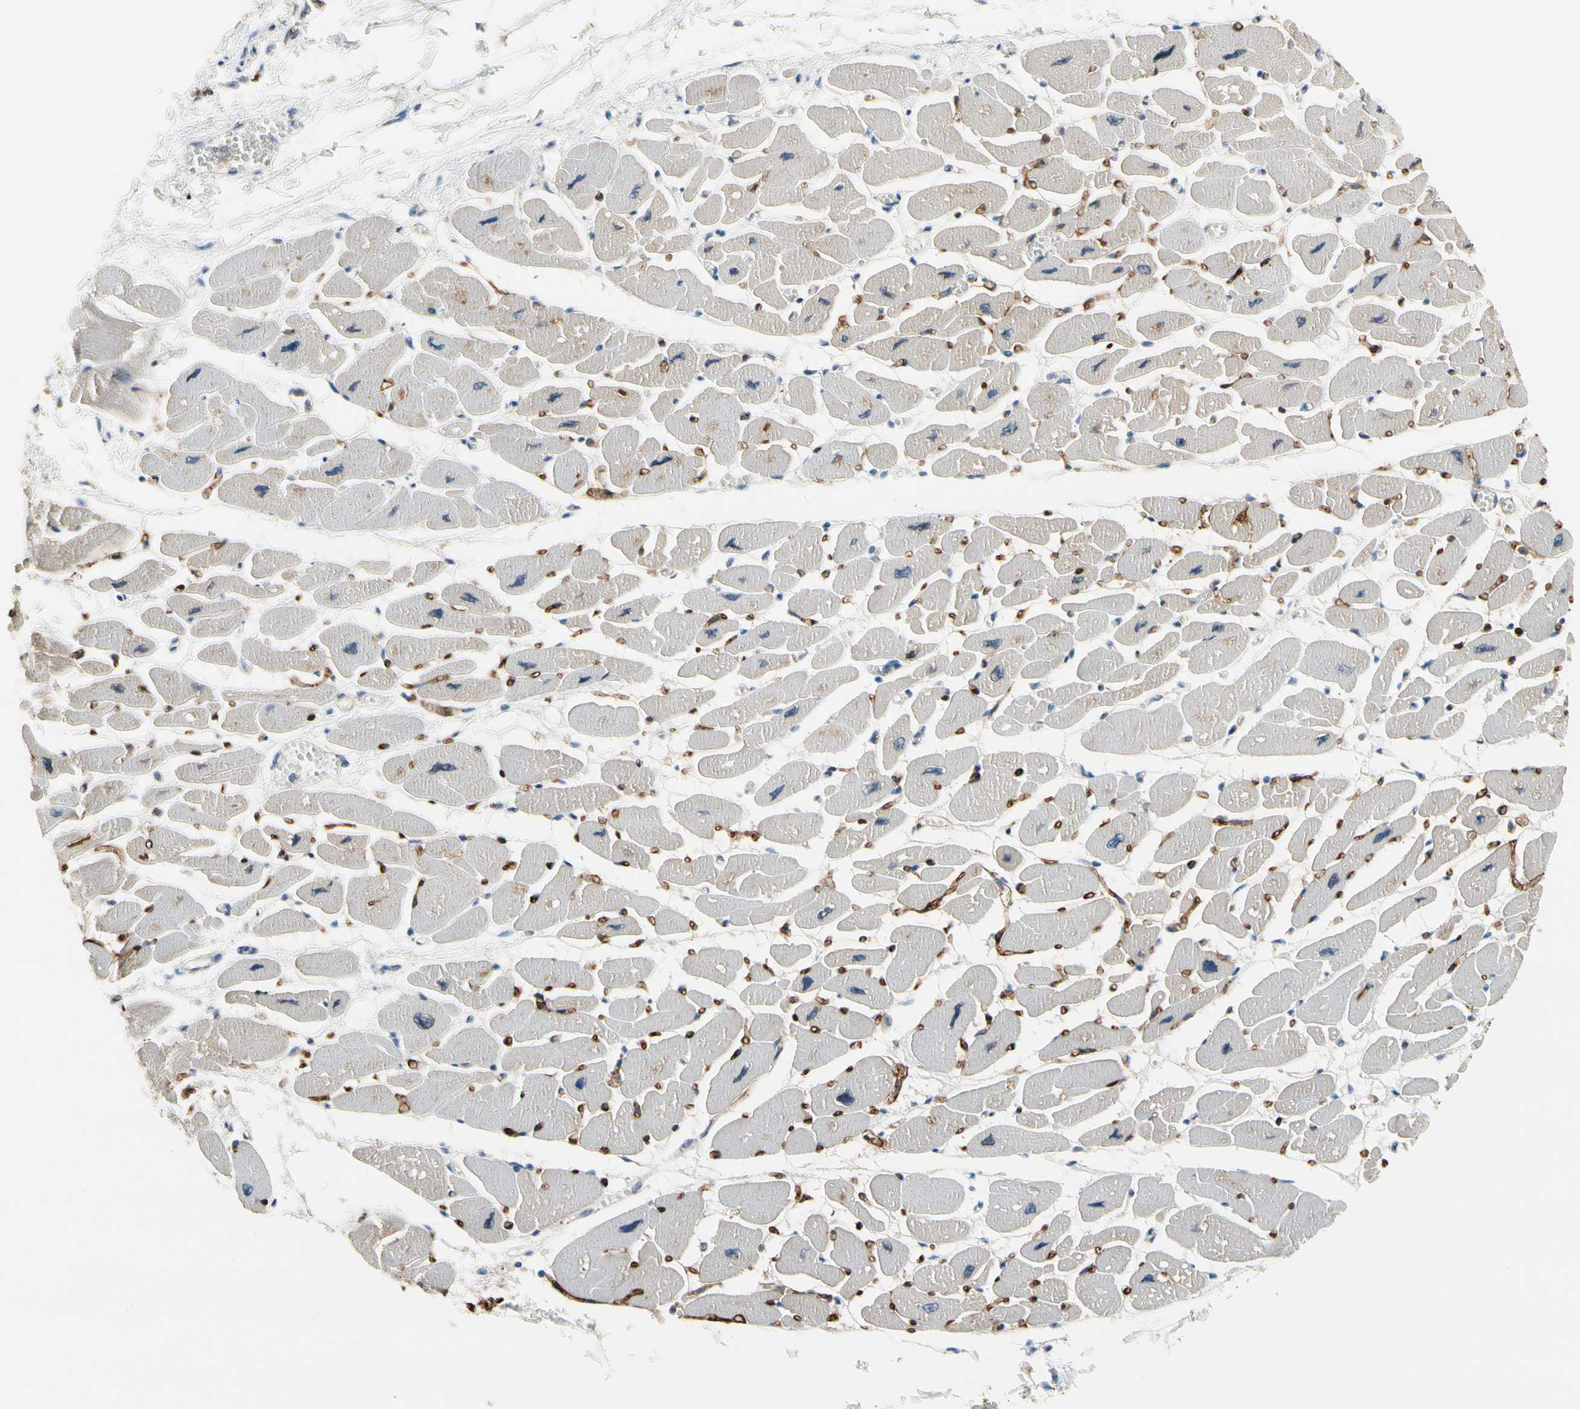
{"staining": {"intensity": "negative", "quantity": "none", "location": "none"}, "tissue": "heart muscle", "cell_type": "Cardiomyocytes", "image_type": "normal", "snomed": [{"axis": "morphology", "description": "Normal tissue, NOS"}, {"axis": "topography", "description": "Heart"}], "caption": "An IHC photomicrograph of normal heart muscle is shown. There is no staining in cardiomyocytes of heart muscle.", "gene": "CFAP36", "patient": {"sex": "female", "age": 54}}